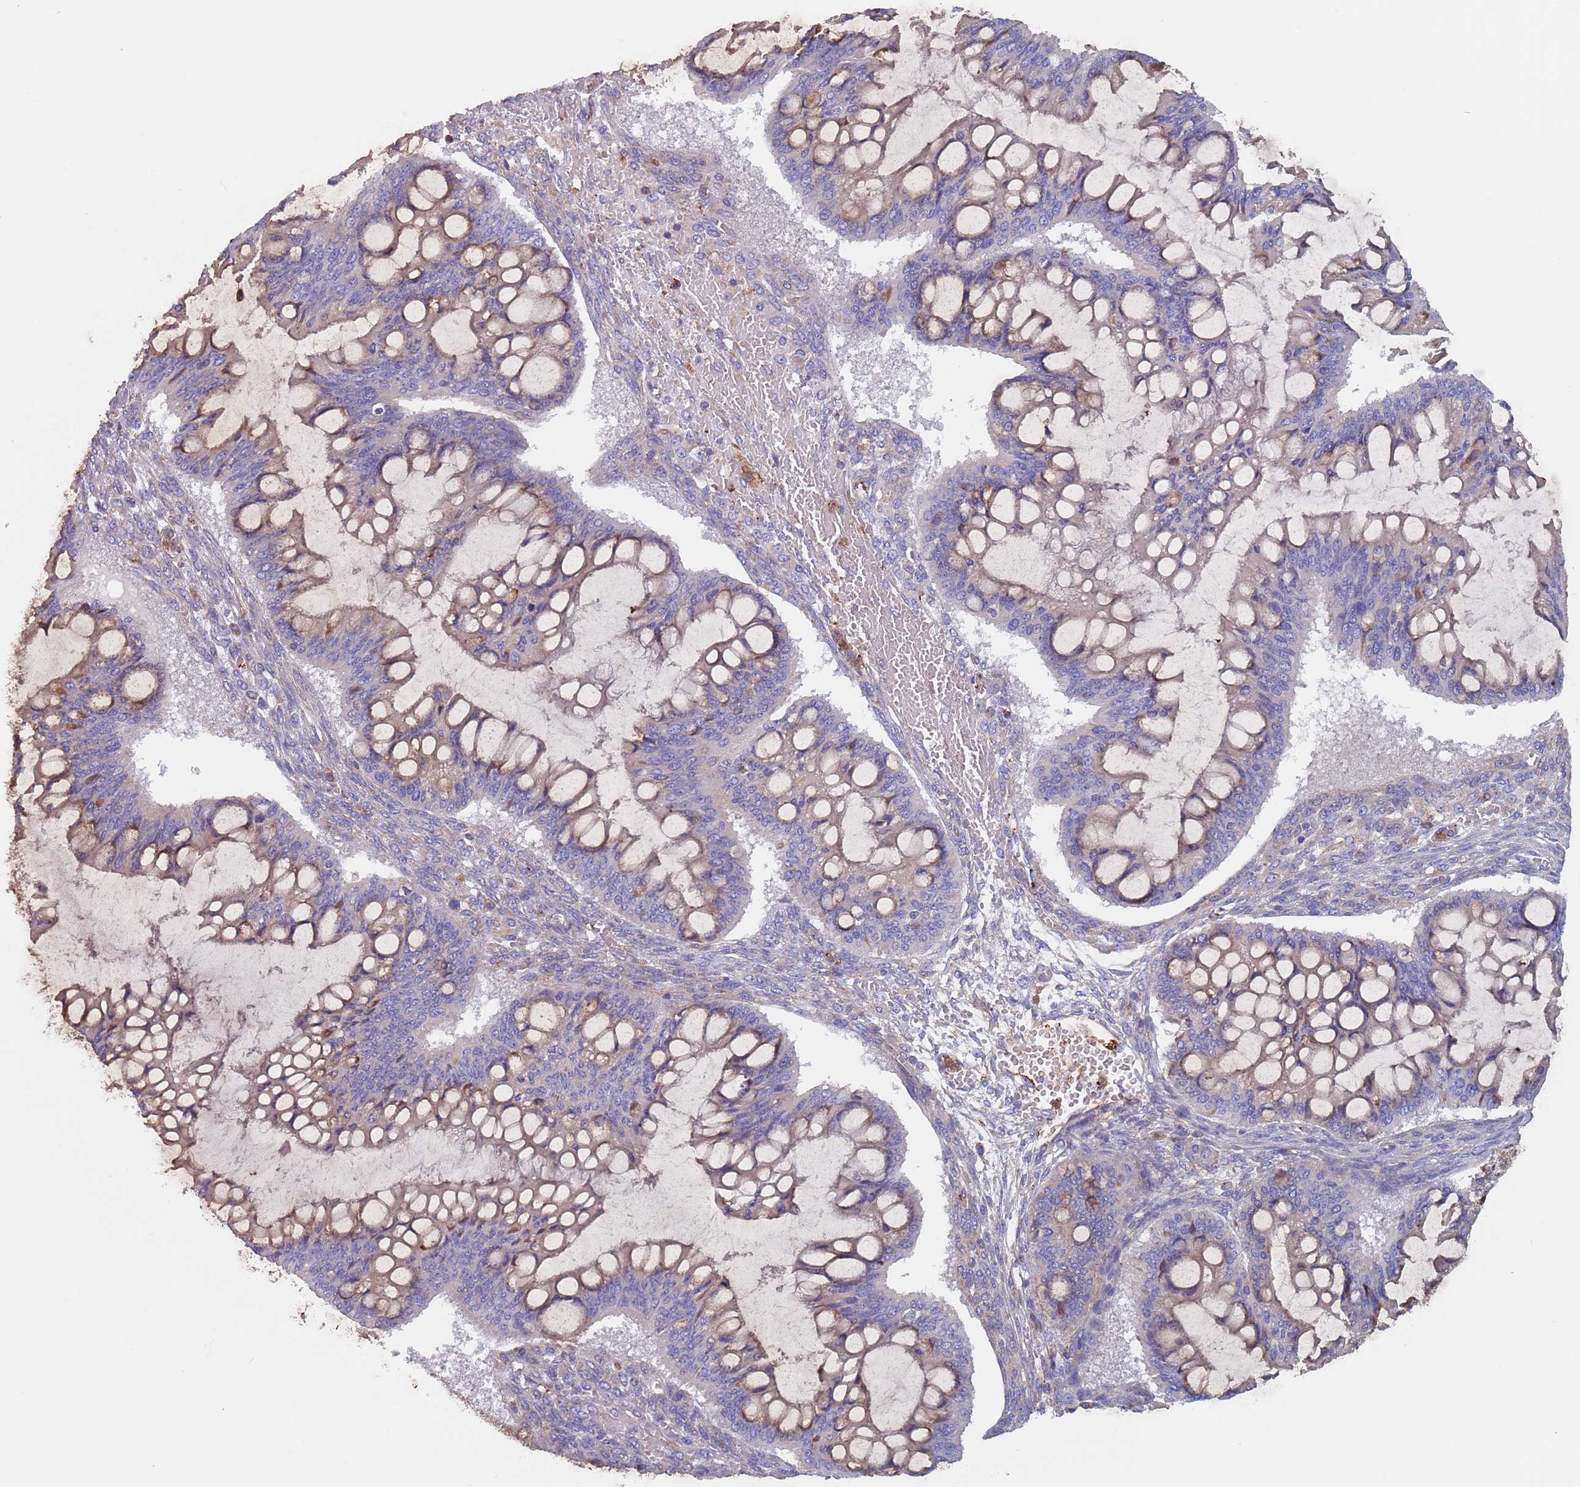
{"staining": {"intensity": "weak", "quantity": "25%-75%", "location": "cytoplasmic/membranous"}, "tissue": "ovarian cancer", "cell_type": "Tumor cells", "image_type": "cancer", "snomed": [{"axis": "morphology", "description": "Cystadenocarcinoma, mucinous, NOS"}, {"axis": "topography", "description": "Ovary"}], "caption": "A brown stain highlights weak cytoplasmic/membranous staining of a protein in ovarian cancer (mucinous cystadenocarcinoma) tumor cells.", "gene": "DCUN1D3", "patient": {"sex": "female", "age": 73}}